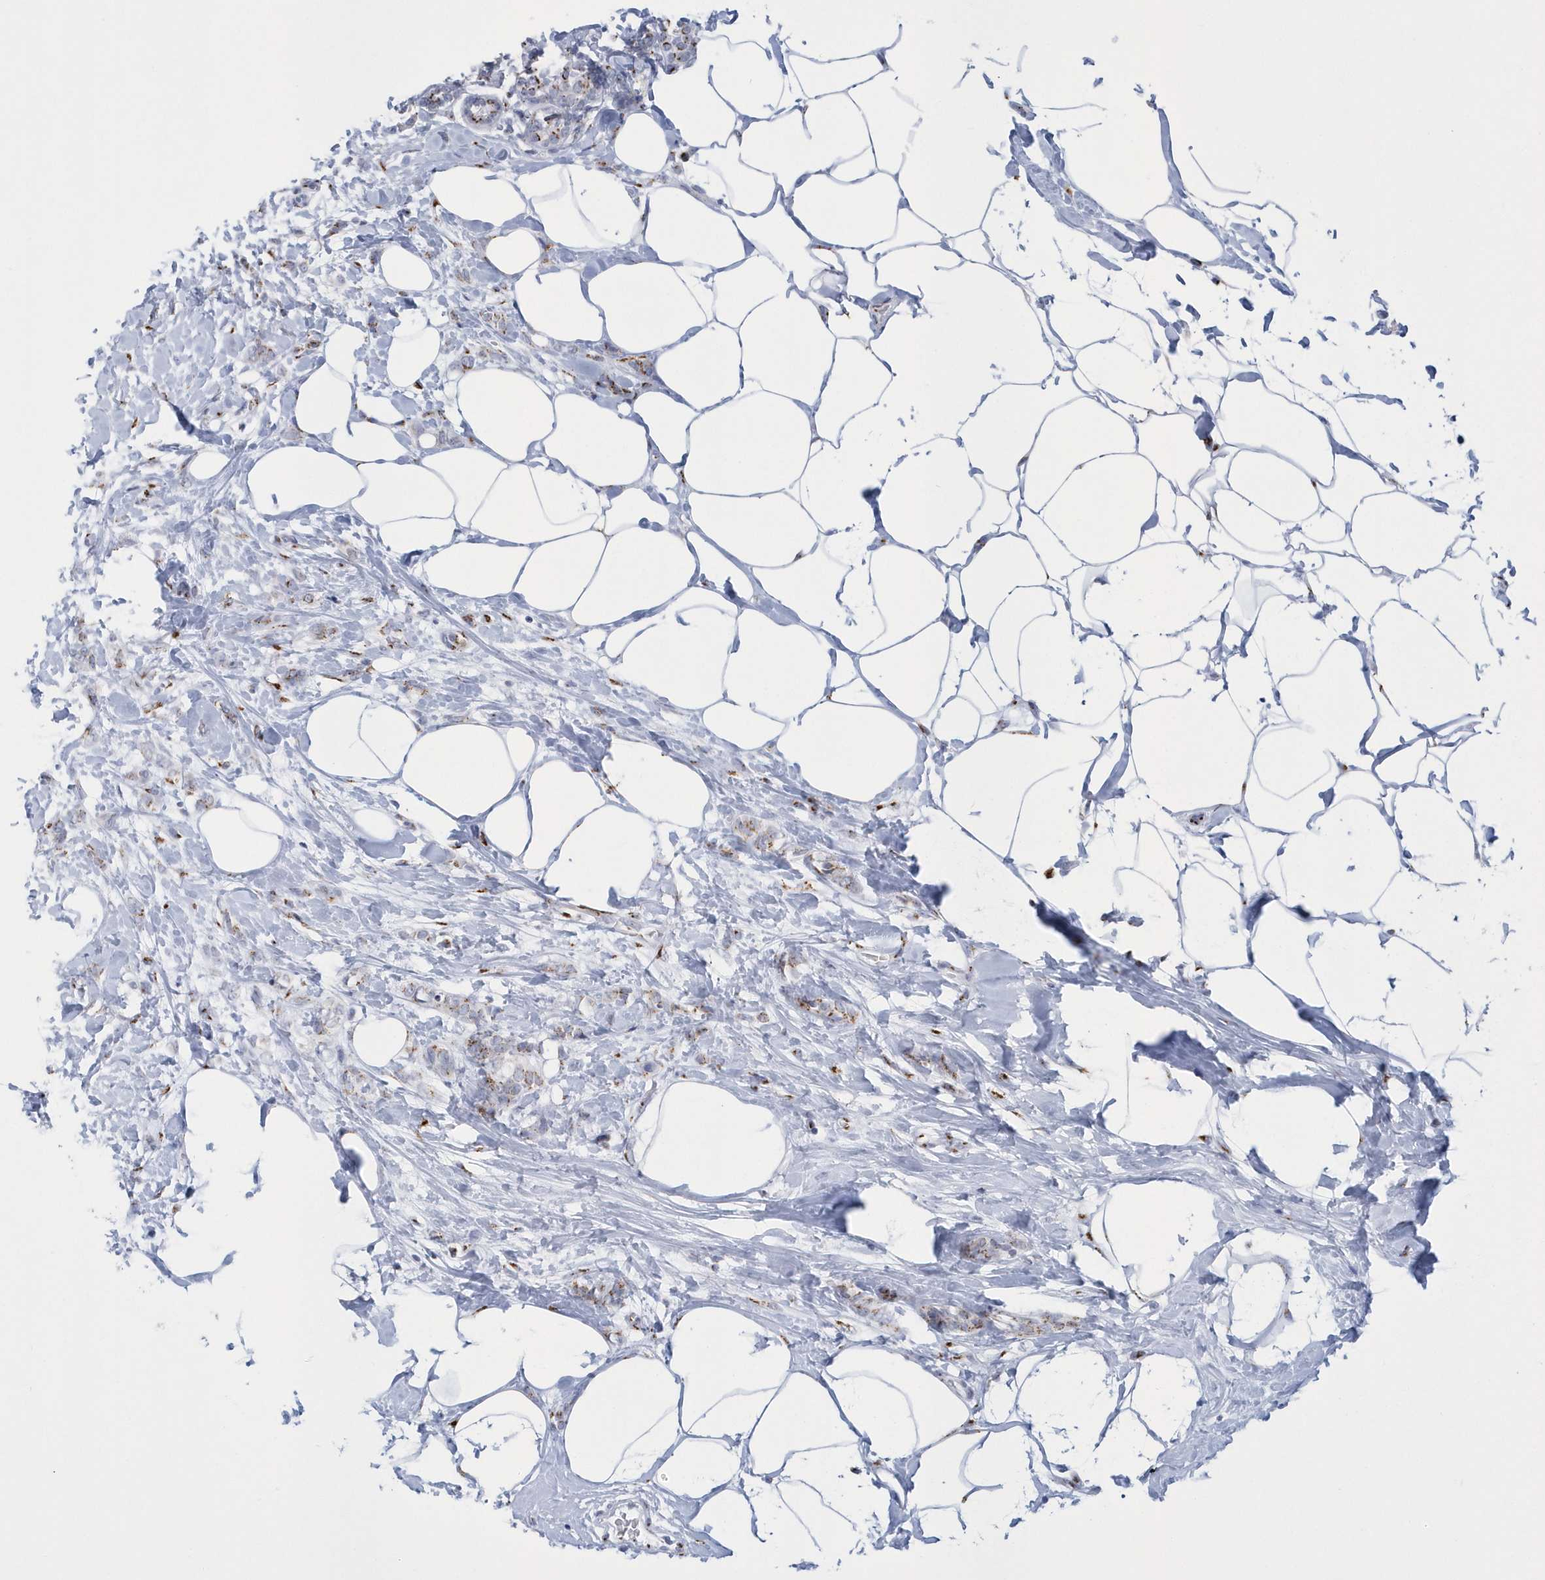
{"staining": {"intensity": "weak", "quantity": "<25%", "location": "cytoplasmic/membranous"}, "tissue": "breast cancer", "cell_type": "Tumor cells", "image_type": "cancer", "snomed": [{"axis": "morphology", "description": "Lobular carcinoma, in situ"}, {"axis": "morphology", "description": "Lobular carcinoma"}, {"axis": "topography", "description": "Breast"}], "caption": "Breast cancer (lobular carcinoma in situ) was stained to show a protein in brown. There is no significant positivity in tumor cells.", "gene": "SLX9", "patient": {"sex": "female", "age": 41}}